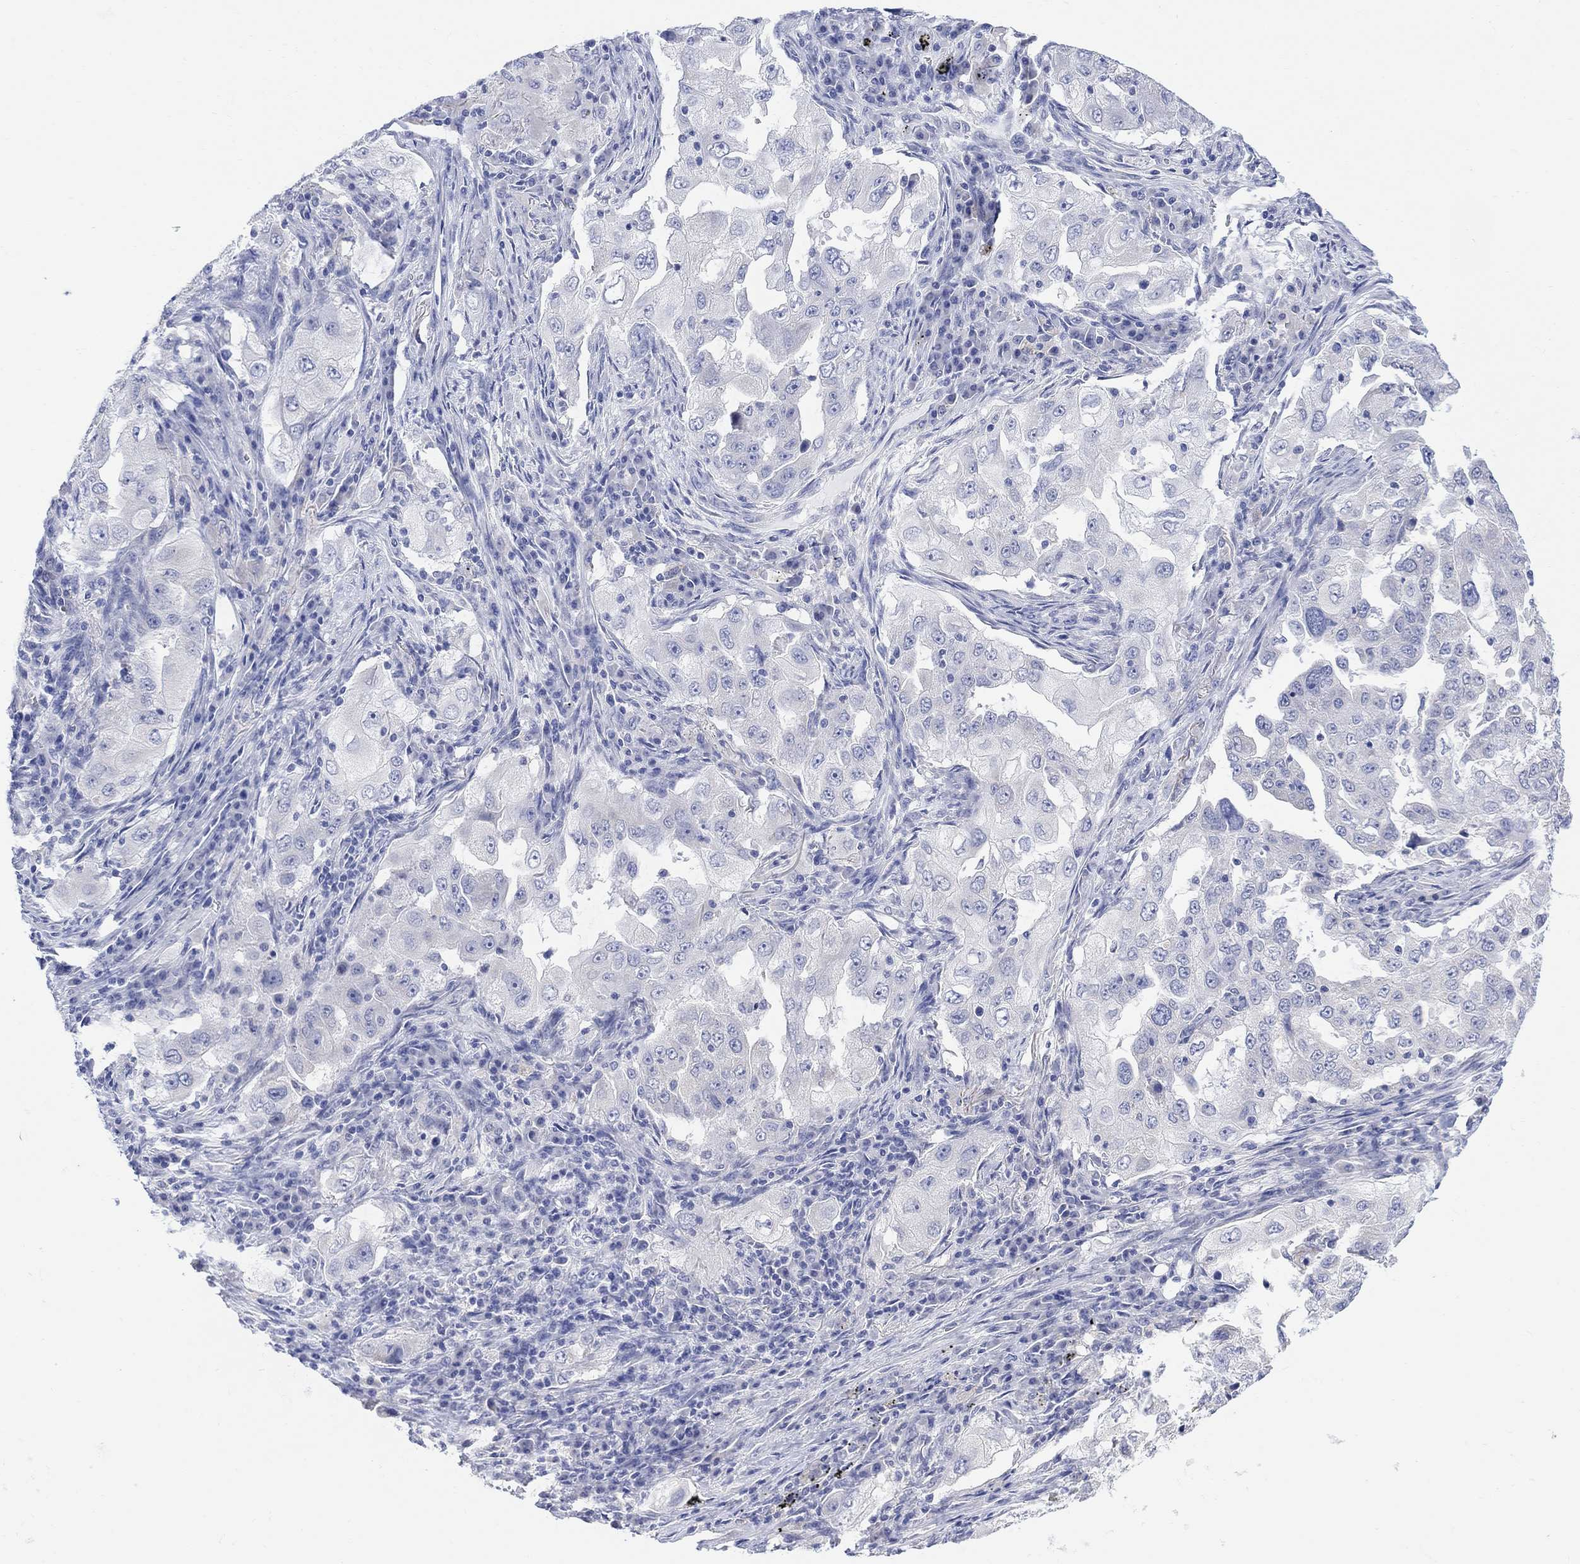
{"staining": {"intensity": "negative", "quantity": "none", "location": "none"}, "tissue": "lung cancer", "cell_type": "Tumor cells", "image_type": "cancer", "snomed": [{"axis": "morphology", "description": "Adenocarcinoma, NOS"}, {"axis": "topography", "description": "Lung"}], "caption": "High magnification brightfield microscopy of adenocarcinoma (lung) stained with DAB (brown) and counterstained with hematoxylin (blue): tumor cells show no significant positivity.", "gene": "FBP2", "patient": {"sex": "female", "age": 61}}